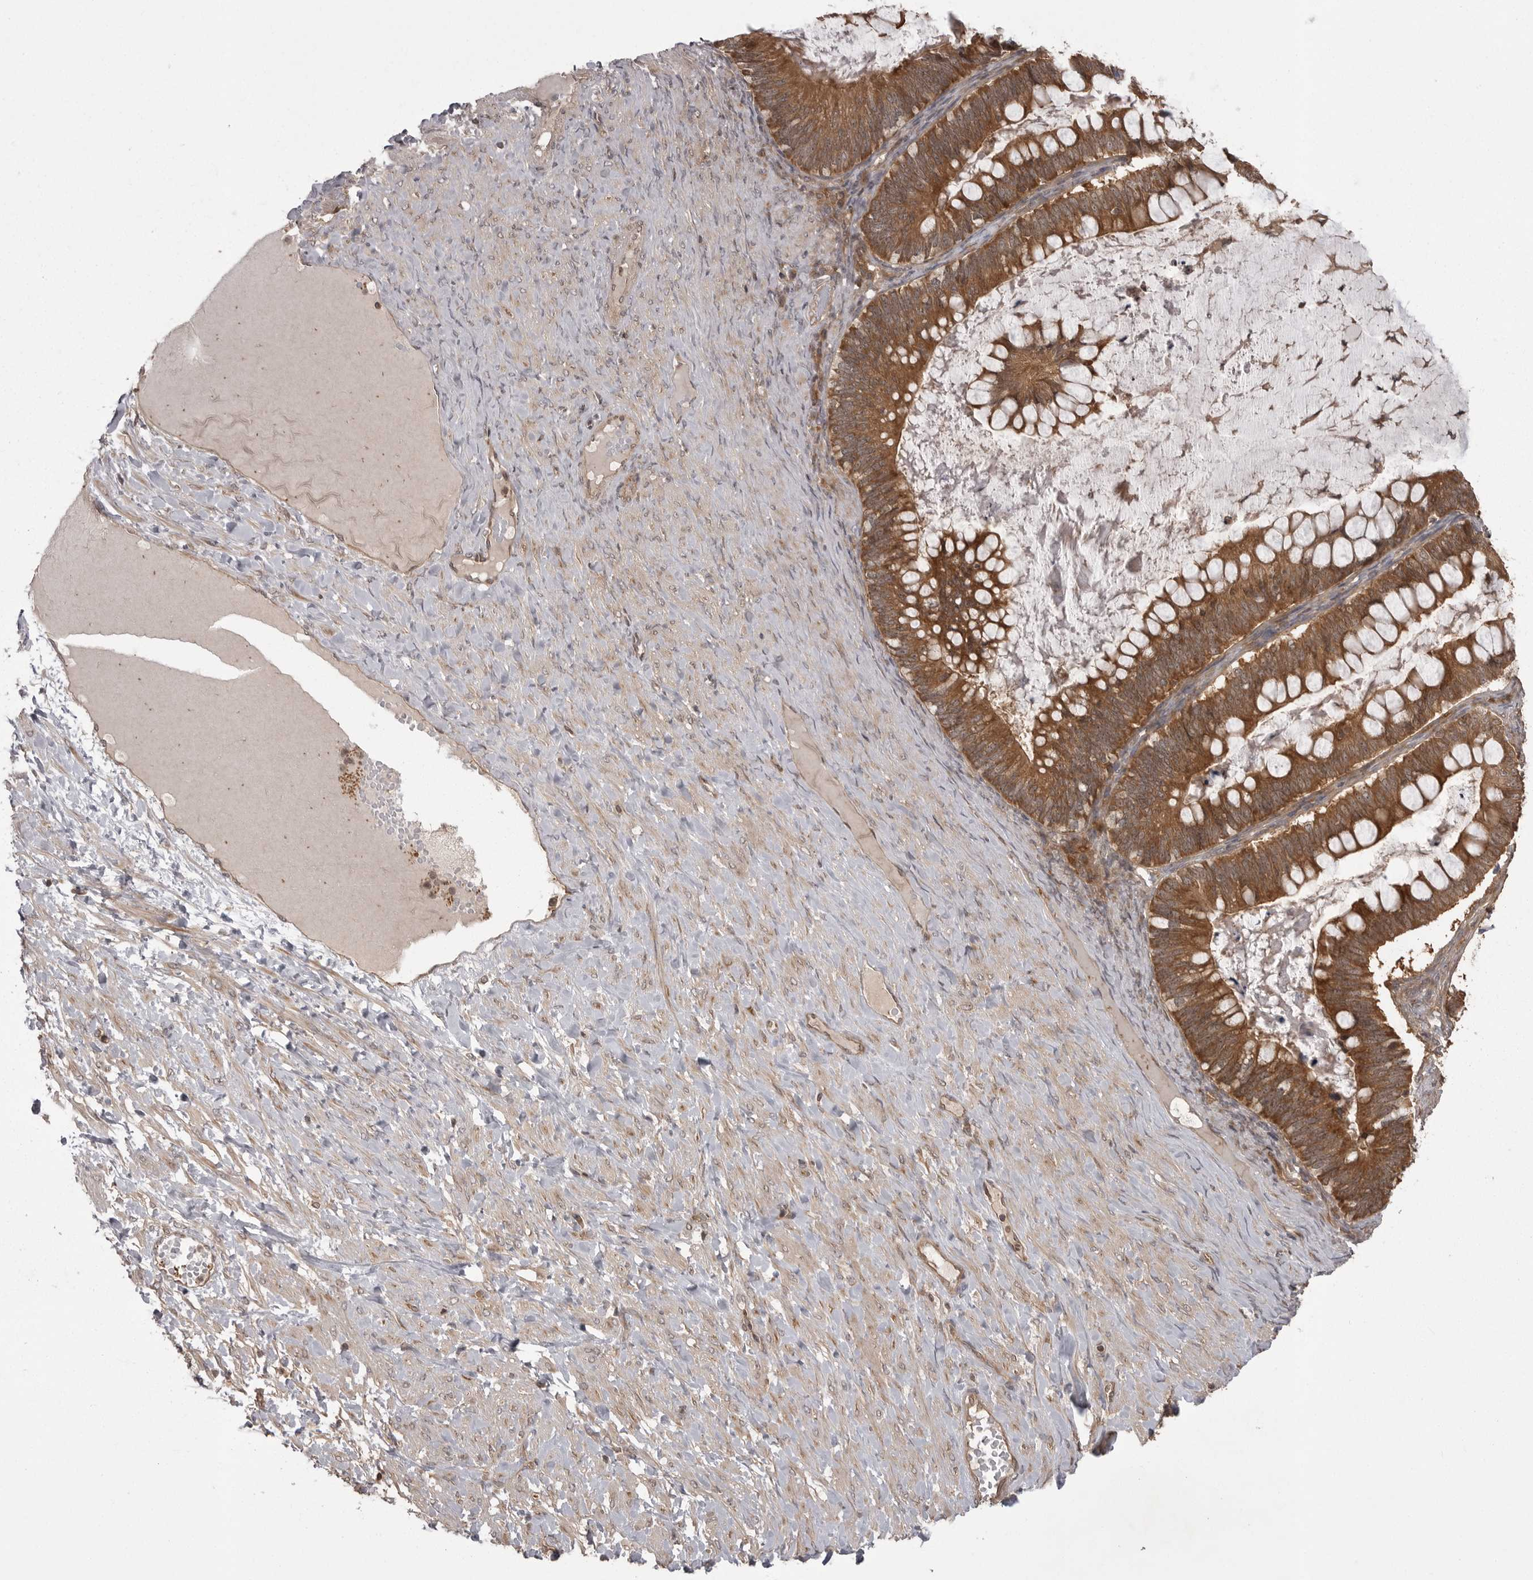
{"staining": {"intensity": "strong", "quantity": ">75%", "location": "cytoplasmic/membranous"}, "tissue": "ovarian cancer", "cell_type": "Tumor cells", "image_type": "cancer", "snomed": [{"axis": "morphology", "description": "Cystadenocarcinoma, mucinous, NOS"}, {"axis": "topography", "description": "Ovary"}], "caption": "This image shows immunohistochemistry staining of ovarian cancer, with high strong cytoplasmic/membranous expression in about >75% of tumor cells.", "gene": "STK24", "patient": {"sex": "female", "age": 61}}